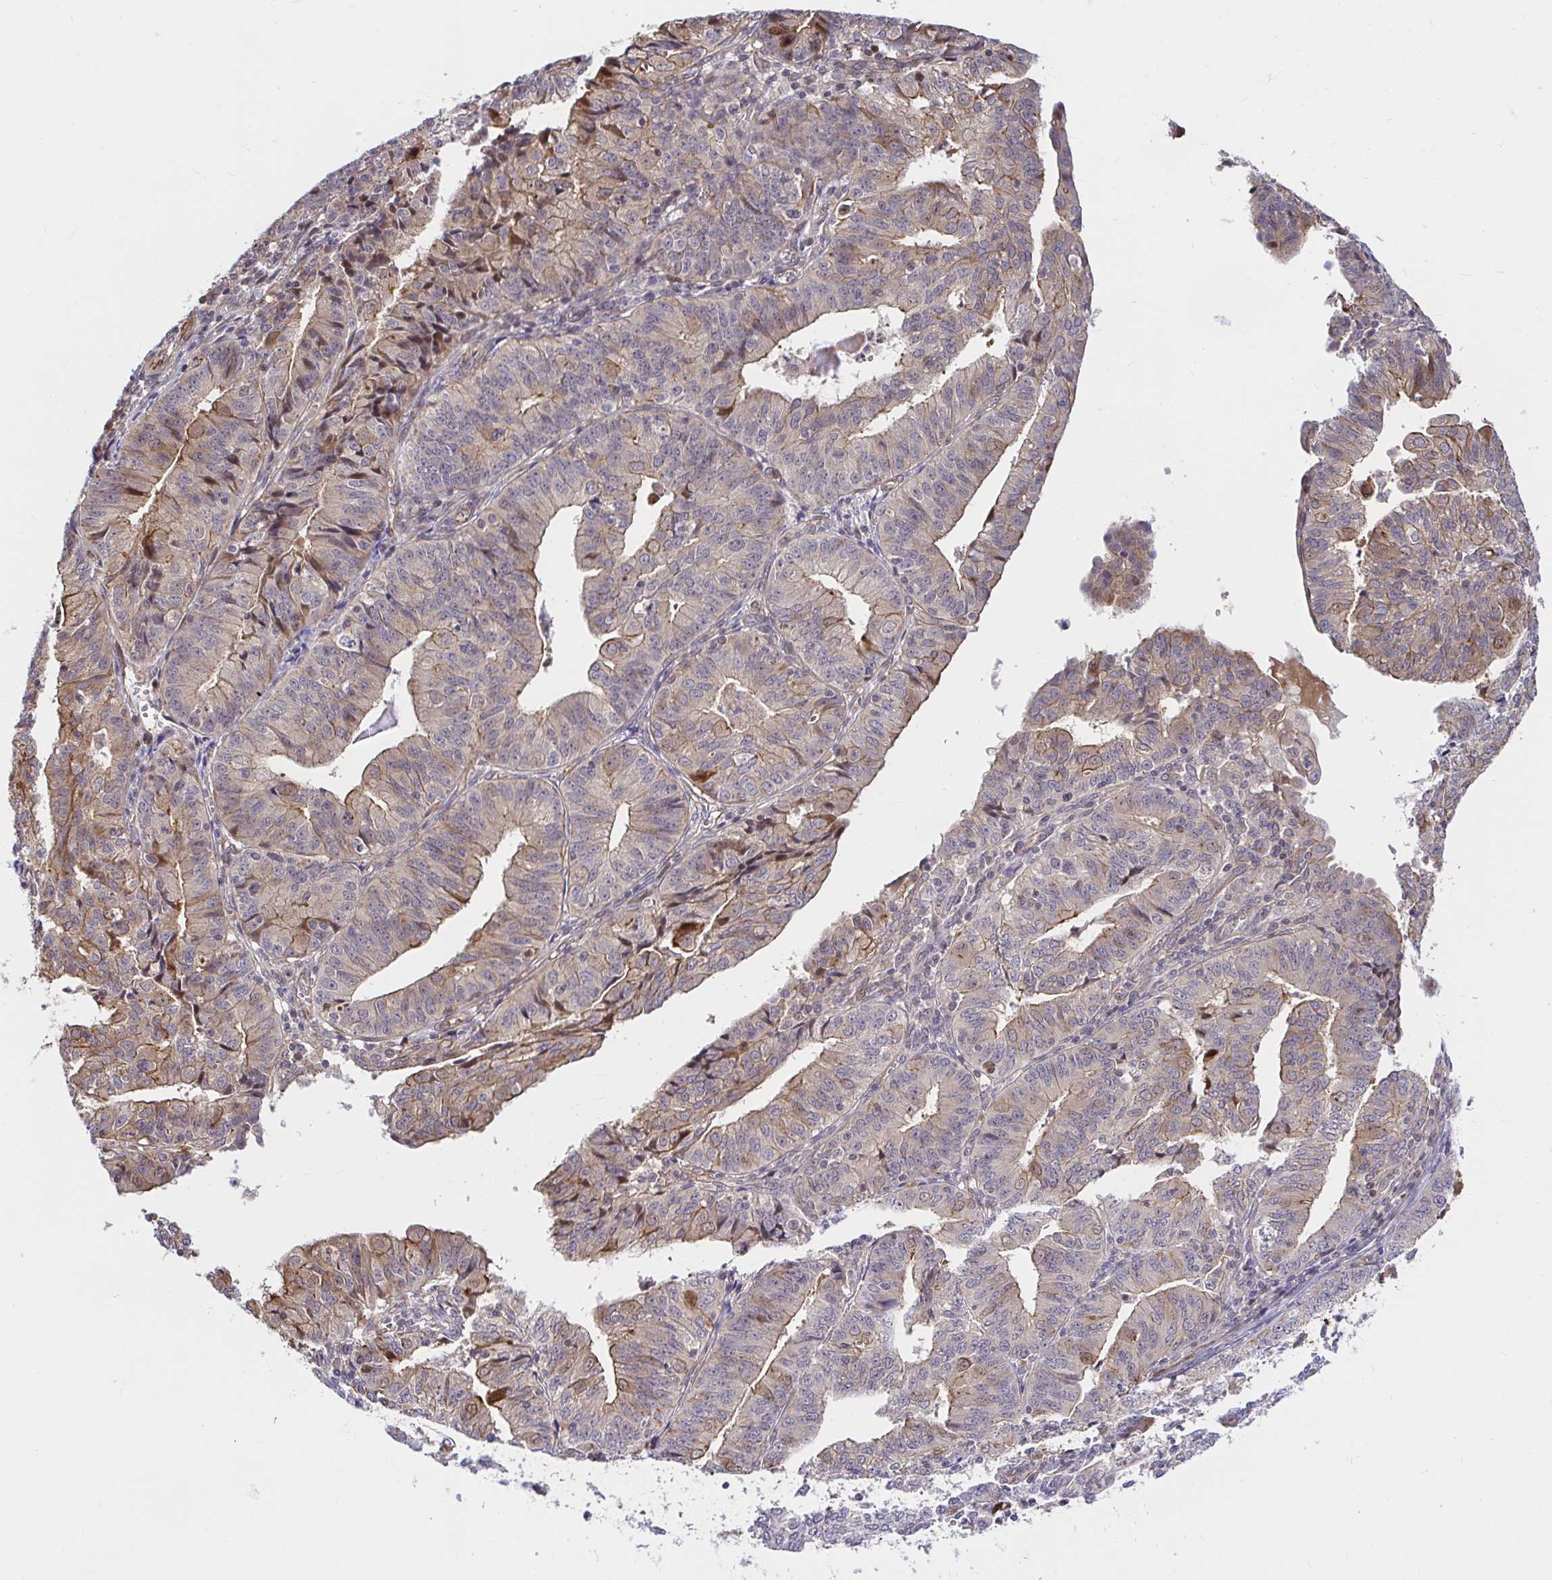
{"staining": {"intensity": "weak", "quantity": "25%-75%", "location": "cytoplasmic/membranous"}, "tissue": "endometrial cancer", "cell_type": "Tumor cells", "image_type": "cancer", "snomed": [{"axis": "morphology", "description": "Adenocarcinoma, NOS"}, {"axis": "topography", "description": "Endometrium"}], "caption": "High-magnification brightfield microscopy of endometrial cancer (adenocarcinoma) stained with DAB (brown) and counterstained with hematoxylin (blue). tumor cells exhibit weak cytoplasmic/membranous staining is appreciated in approximately25%-75% of cells.", "gene": "TRIM55", "patient": {"sex": "female", "age": 56}}